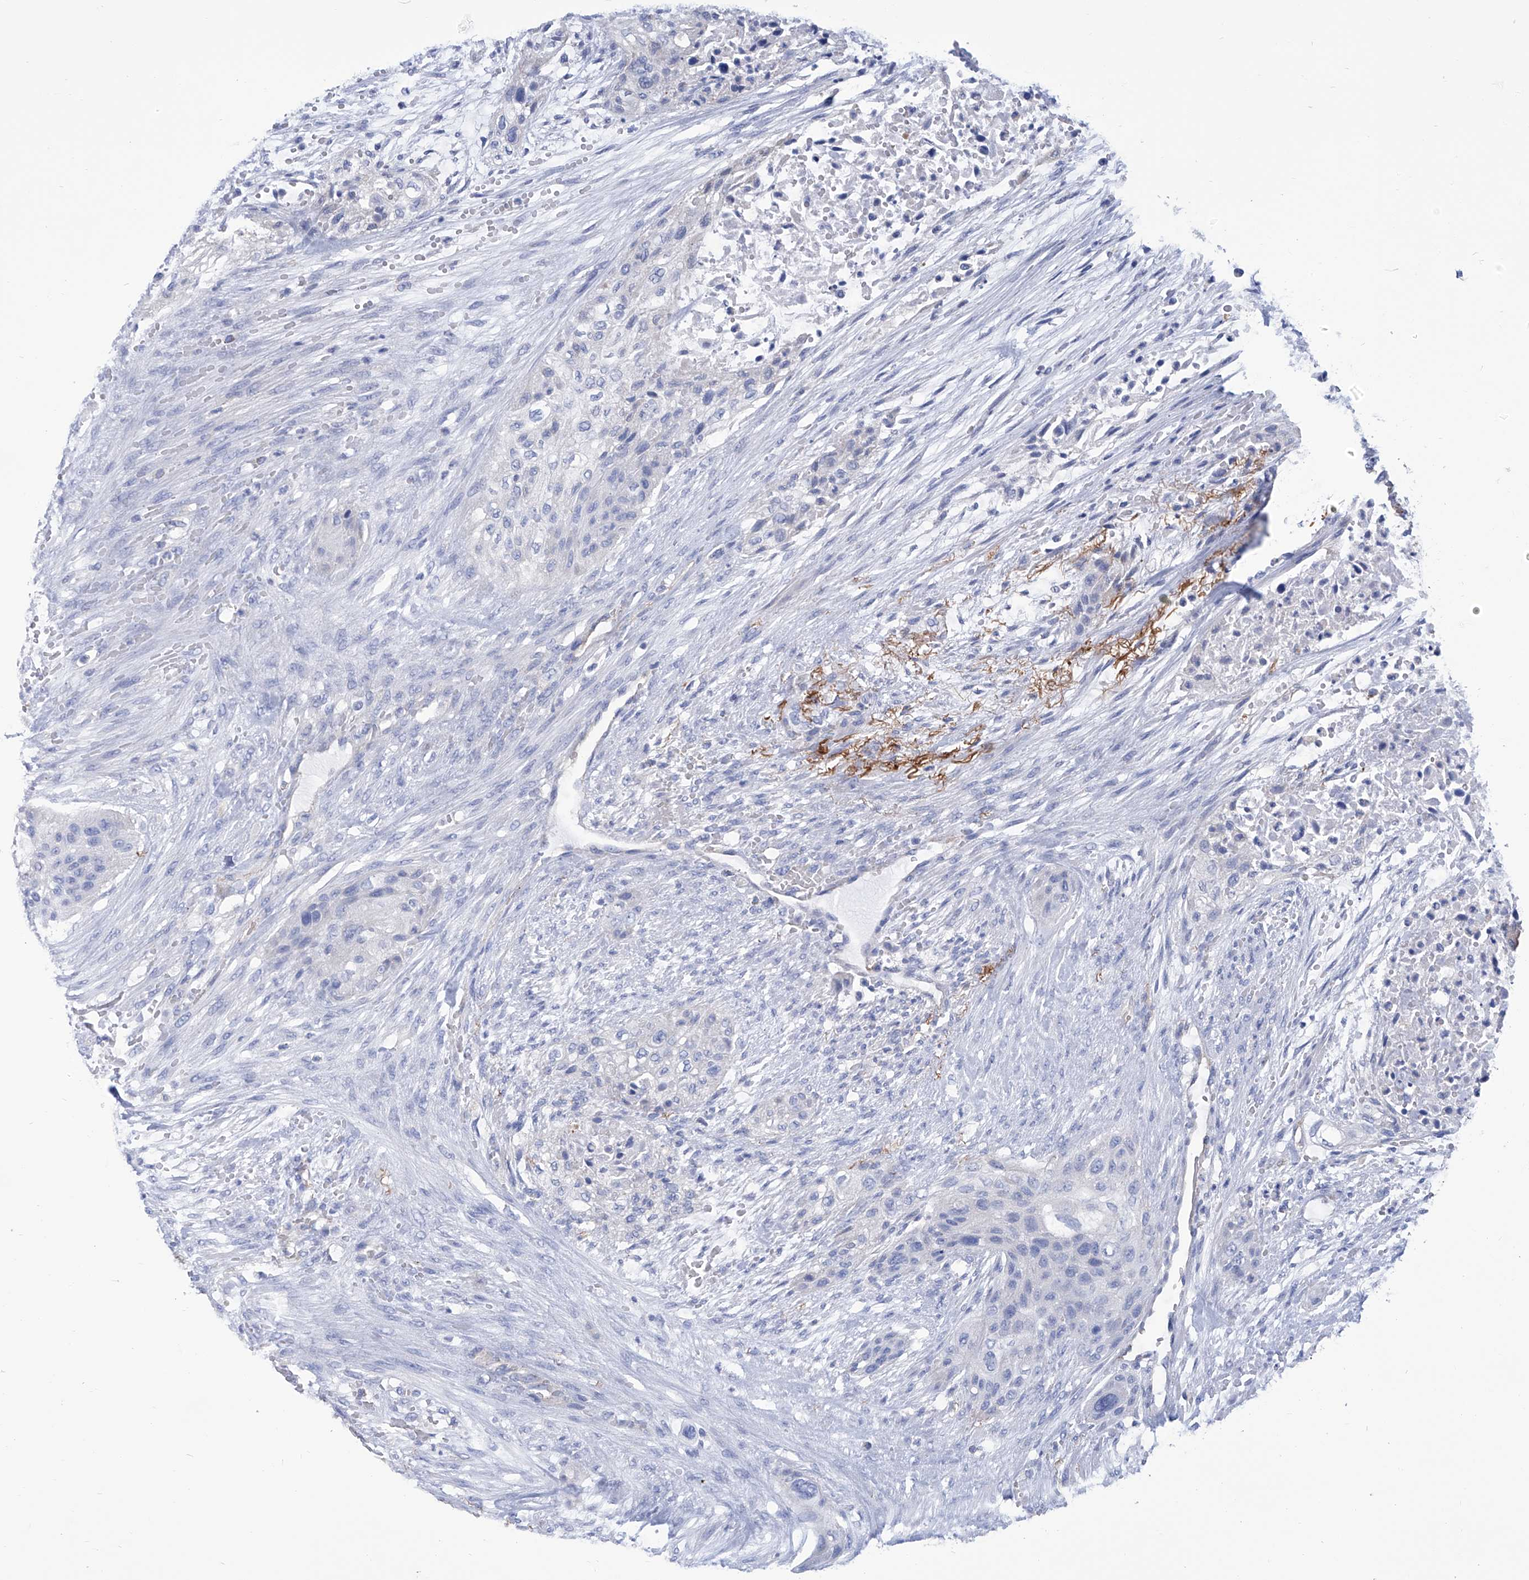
{"staining": {"intensity": "negative", "quantity": "none", "location": "none"}, "tissue": "urothelial cancer", "cell_type": "Tumor cells", "image_type": "cancer", "snomed": [{"axis": "morphology", "description": "Urothelial carcinoma, High grade"}, {"axis": "topography", "description": "Urinary bladder"}], "caption": "IHC image of neoplastic tissue: high-grade urothelial carcinoma stained with DAB demonstrates no significant protein expression in tumor cells. (Immunohistochemistry (ihc), brightfield microscopy, high magnification).", "gene": "SMS", "patient": {"sex": "male", "age": 35}}